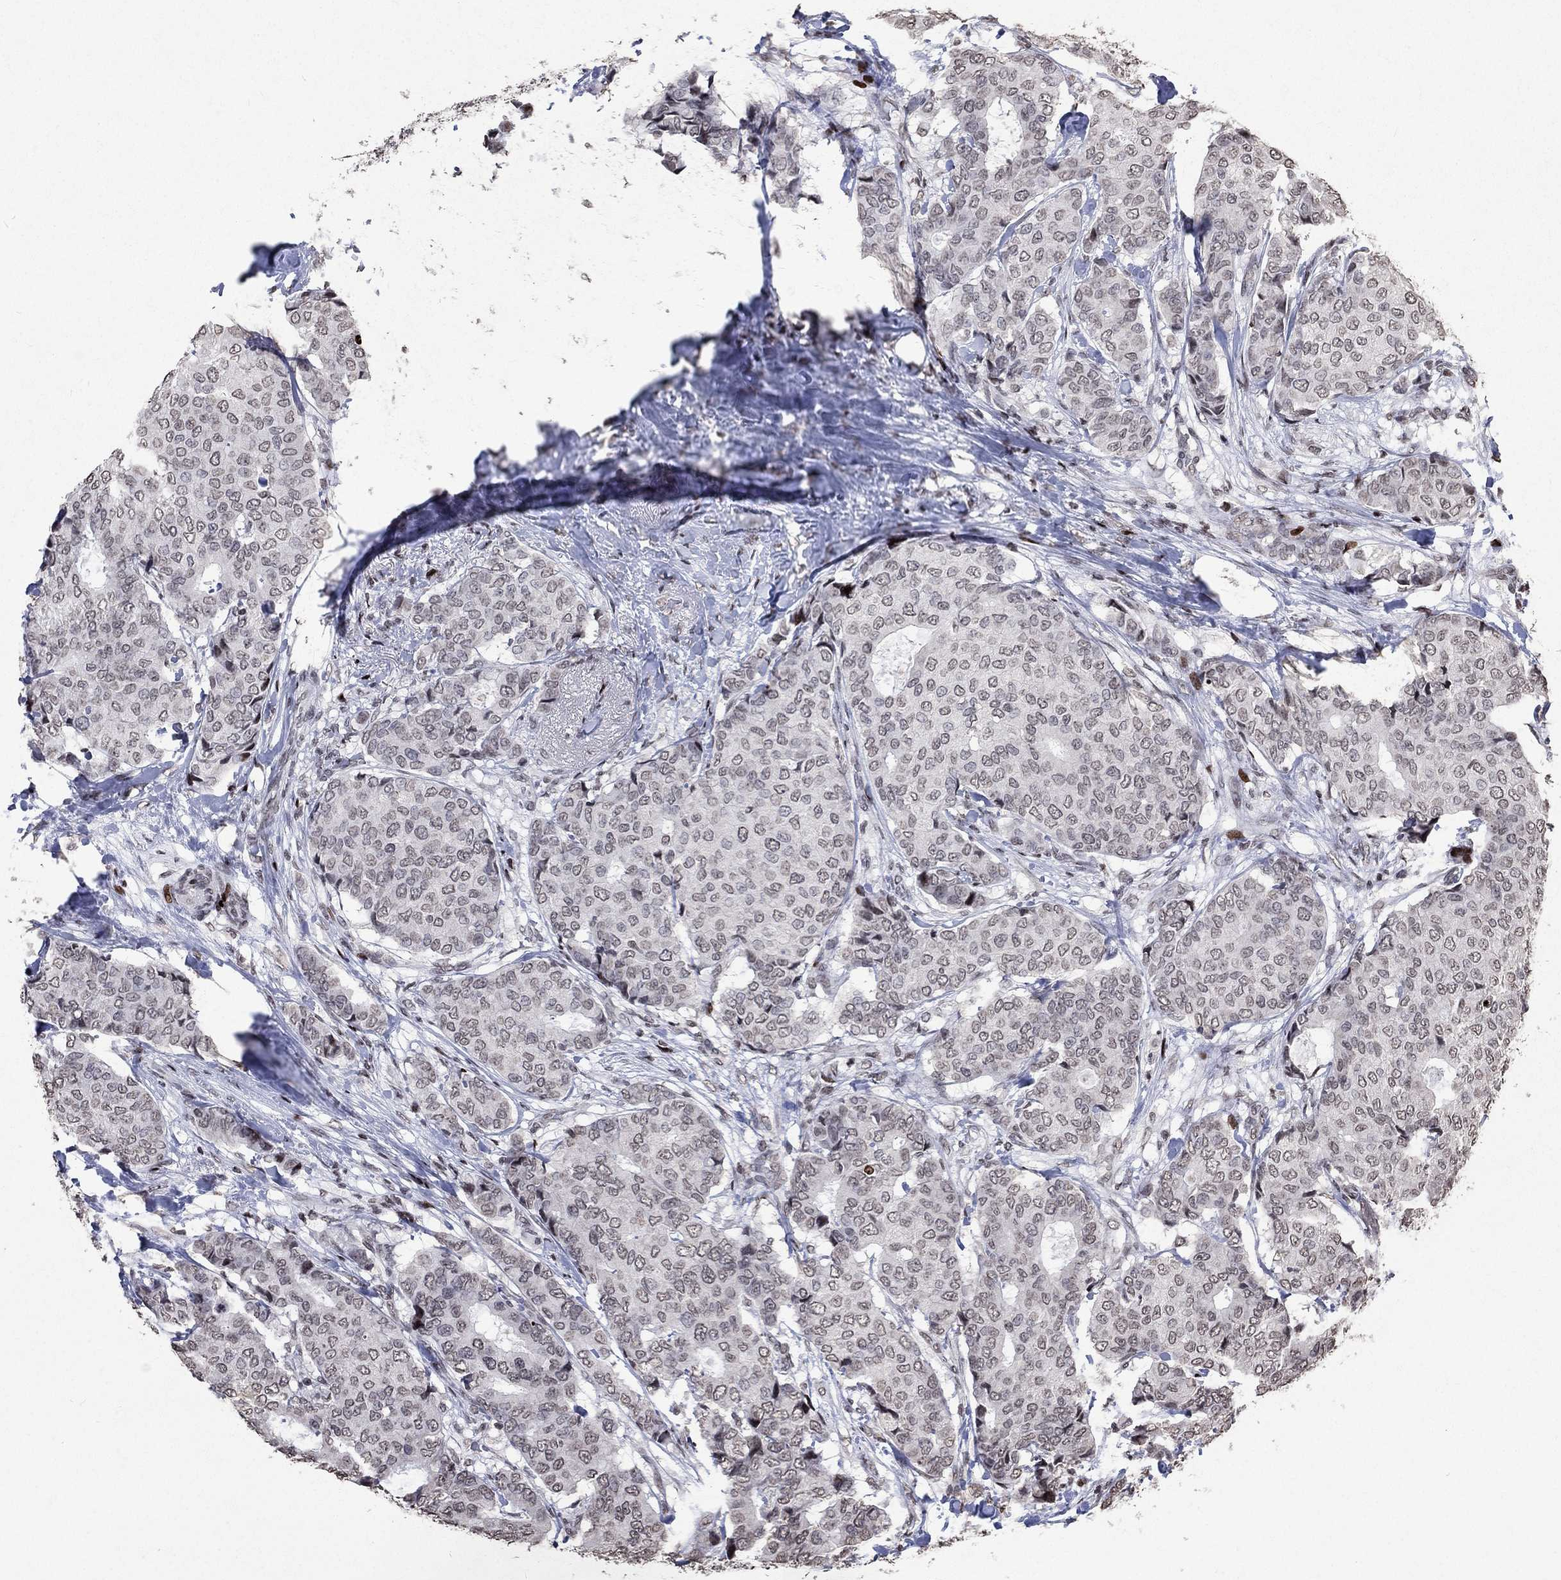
{"staining": {"intensity": "negative", "quantity": "none", "location": "none"}, "tissue": "breast cancer", "cell_type": "Tumor cells", "image_type": "cancer", "snomed": [{"axis": "morphology", "description": "Duct carcinoma"}, {"axis": "topography", "description": "Breast"}], "caption": "The histopathology image reveals no significant staining in tumor cells of intraductal carcinoma (breast).", "gene": "SRSF3", "patient": {"sex": "female", "age": 75}}